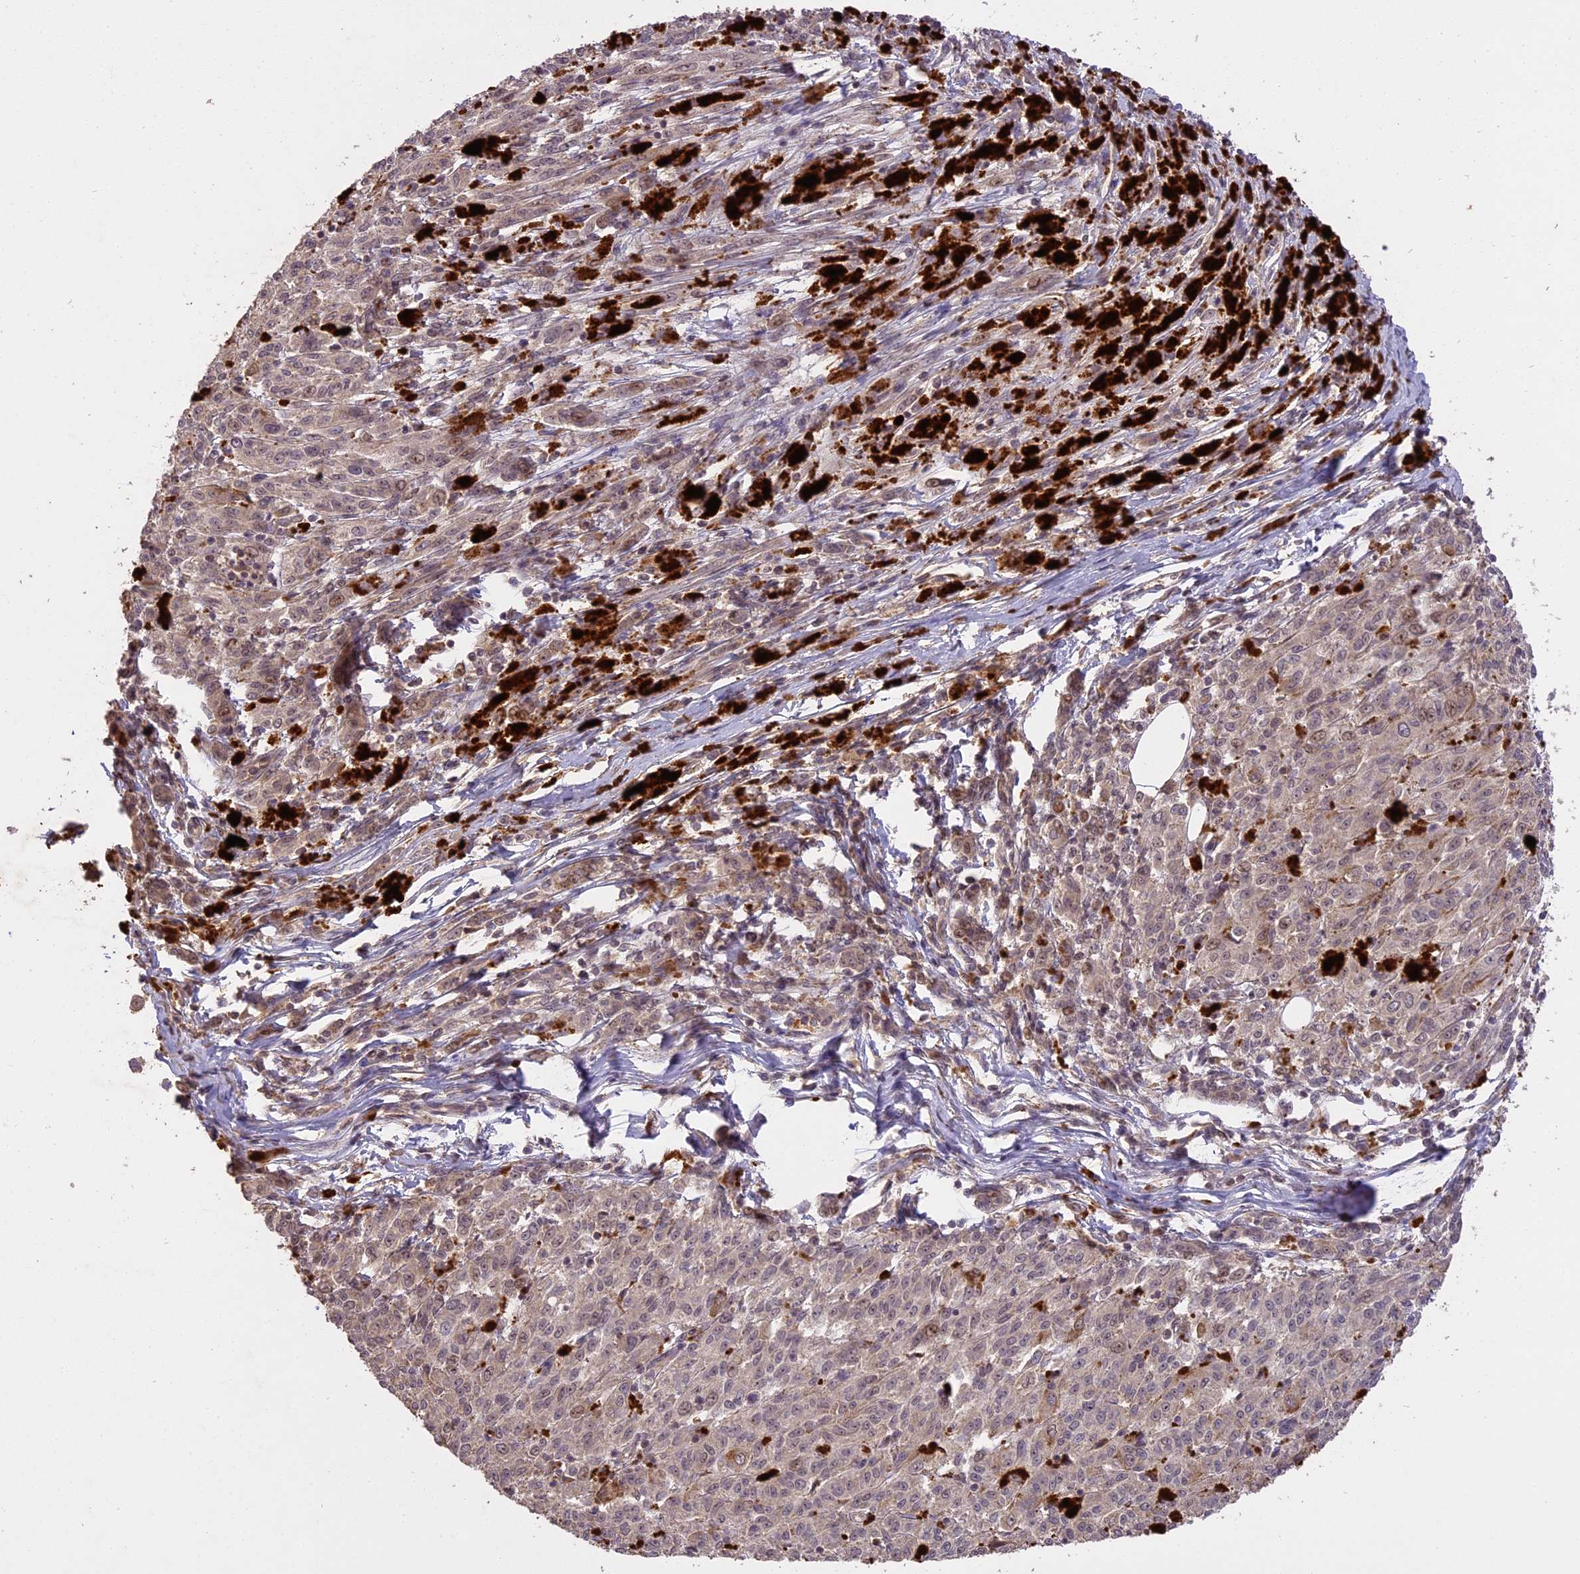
{"staining": {"intensity": "weak", "quantity": "<25%", "location": "cytoplasmic/membranous"}, "tissue": "melanoma", "cell_type": "Tumor cells", "image_type": "cancer", "snomed": [{"axis": "morphology", "description": "Malignant melanoma, NOS"}, {"axis": "topography", "description": "Skin"}], "caption": "Tumor cells are negative for brown protein staining in melanoma.", "gene": "TIGD7", "patient": {"sex": "female", "age": 52}}